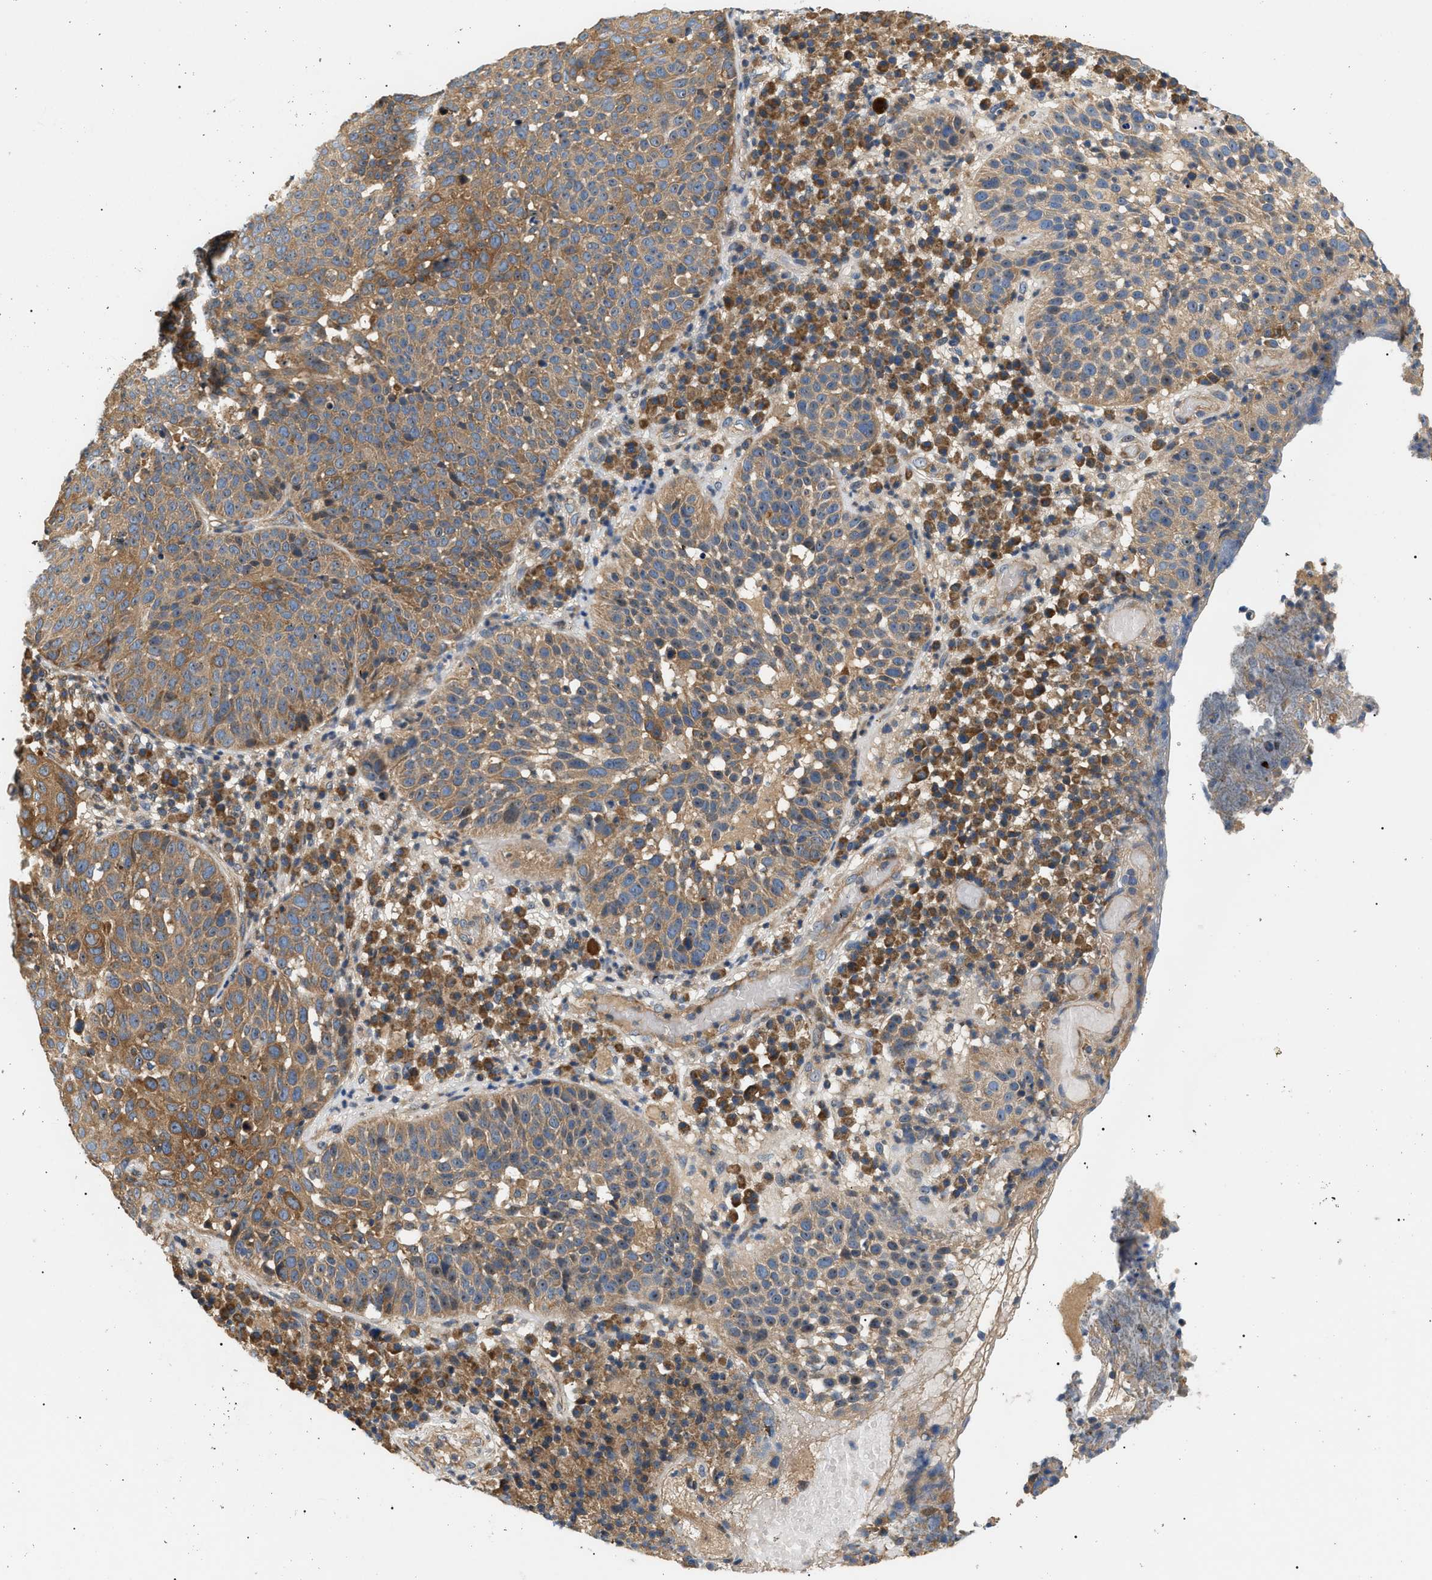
{"staining": {"intensity": "moderate", "quantity": ">75%", "location": "cytoplasmic/membranous"}, "tissue": "skin cancer", "cell_type": "Tumor cells", "image_type": "cancer", "snomed": [{"axis": "morphology", "description": "Squamous cell carcinoma in situ, NOS"}, {"axis": "morphology", "description": "Squamous cell carcinoma, NOS"}, {"axis": "topography", "description": "Skin"}], "caption": "Skin squamous cell carcinoma in situ tissue reveals moderate cytoplasmic/membranous expression in about >75% of tumor cells, visualized by immunohistochemistry.", "gene": "PPM1B", "patient": {"sex": "male", "age": 93}}